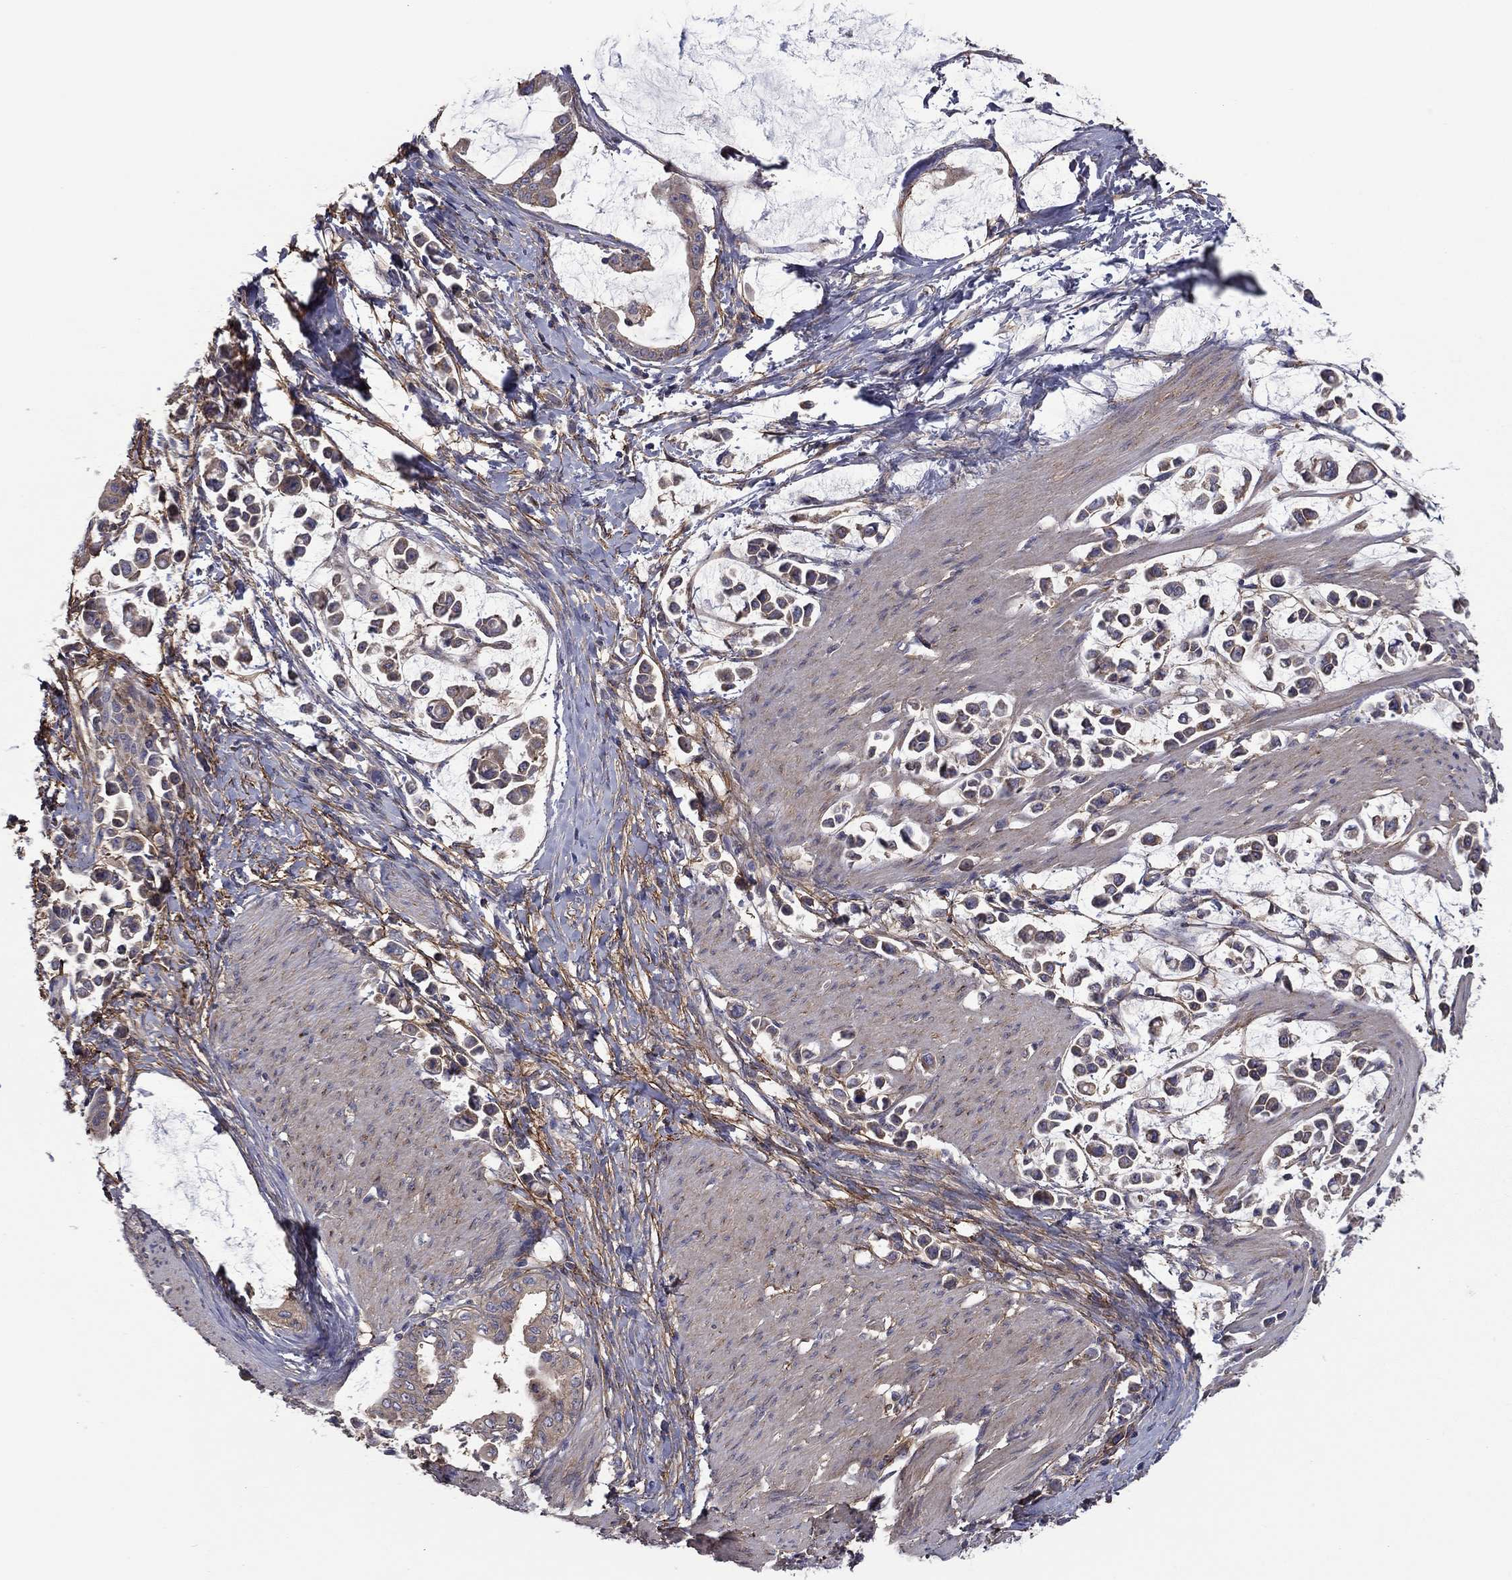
{"staining": {"intensity": "negative", "quantity": "none", "location": "none"}, "tissue": "stomach cancer", "cell_type": "Tumor cells", "image_type": "cancer", "snomed": [{"axis": "morphology", "description": "Adenocarcinoma, NOS"}, {"axis": "topography", "description": "Stomach"}], "caption": "Tumor cells show no significant staining in stomach cancer. Brightfield microscopy of immunohistochemistry stained with DAB (brown) and hematoxylin (blue), captured at high magnification.", "gene": "RNF123", "patient": {"sex": "male", "age": 82}}